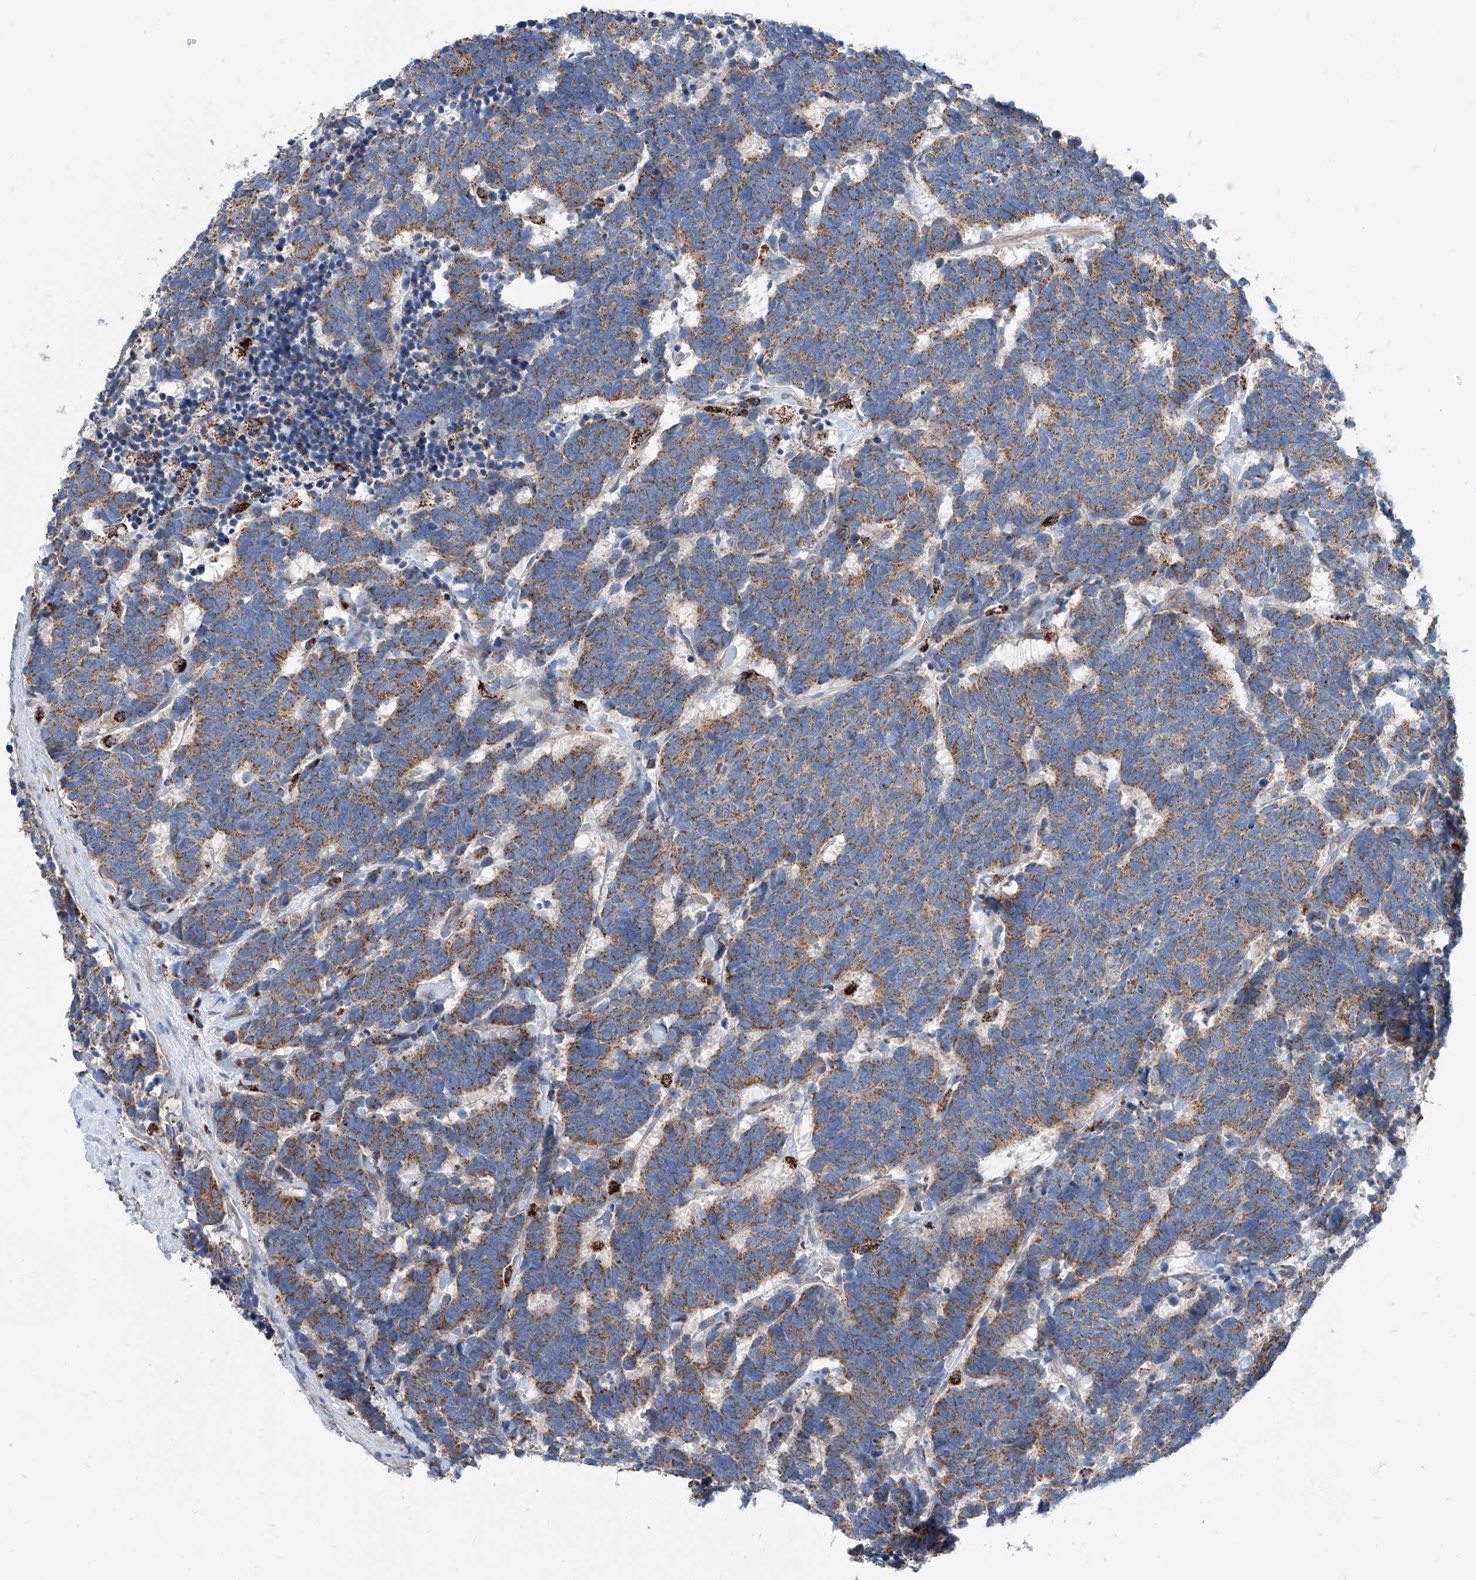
{"staining": {"intensity": "moderate", "quantity": ">75%", "location": "cytoplasmic/membranous"}, "tissue": "carcinoid", "cell_type": "Tumor cells", "image_type": "cancer", "snomed": [{"axis": "morphology", "description": "Carcinoma, NOS"}, {"axis": "morphology", "description": "Carcinoid, malignant, NOS"}, {"axis": "topography", "description": "Urinary bladder"}], "caption": "A histopathology image of human carcinoma stained for a protein reveals moderate cytoplasmic/membranous brown staining in tumor cells. The staining was performed using DAB (3,3'-diaminobenzidine), with brown indicating positive protein expression. Nuclei are stained blue with hematoxylin.", "gene": "CPNE5", "patient": {"sex": "male", "age": 57}}